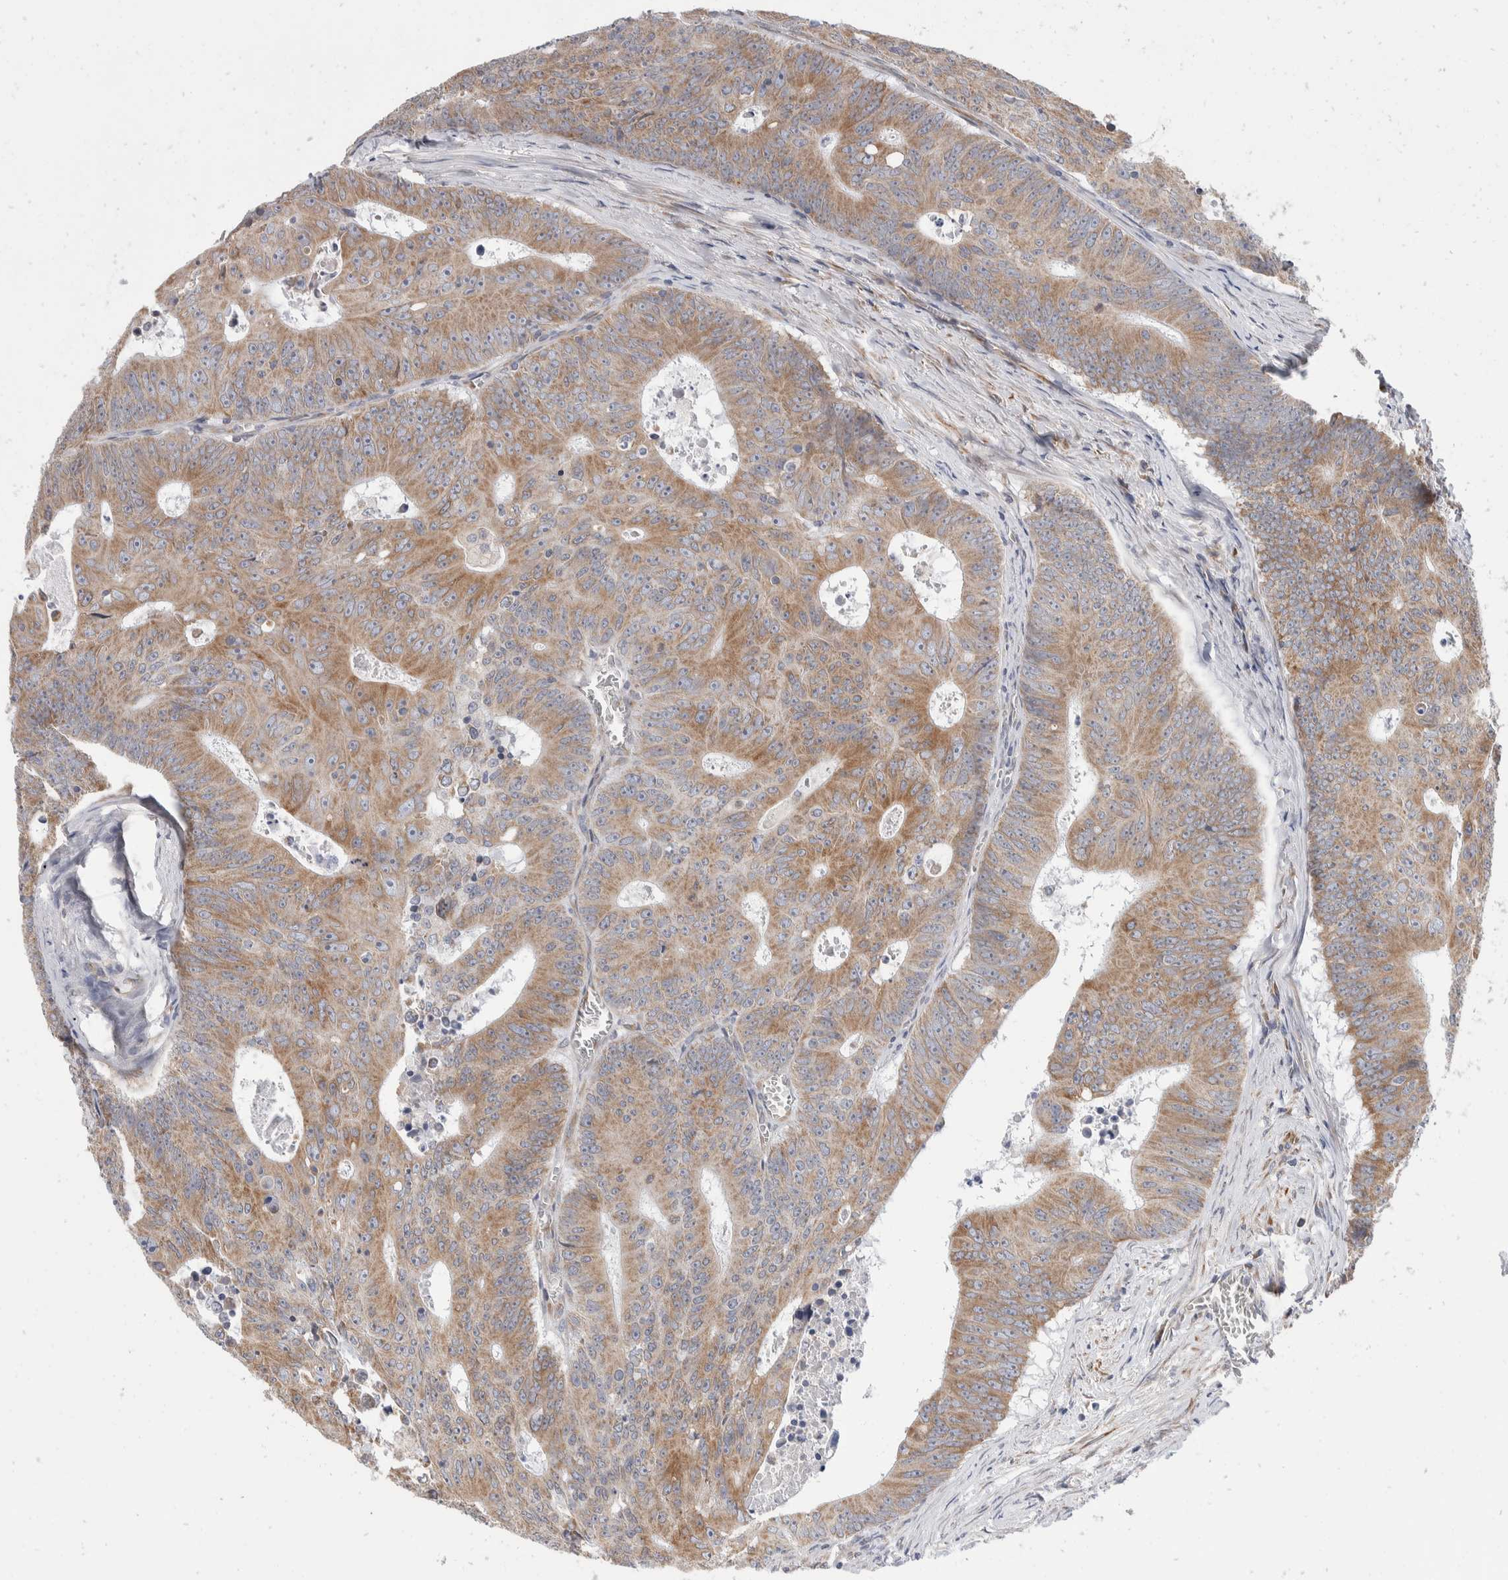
{"staining": {"intensity": "moderate", "quantity": ">75%", "location": "cytoplasmic/membranous"}, "tissue": "colorectal cancer", "cell_type": "Tumor cells", "image_type": "cancer", "snomed": [{"axis": "morphology", "description": "Adenocarcinoma, NOS"}, {"axis": "topography", "description": "Colon"}], "caption": "Moderate cytoplasmic/membranous expression is identified in approximately >75% of tumor cells in colorectal cancer.", "gene": "TMEM245", "patient": {"sex": "male", "age": 87}}